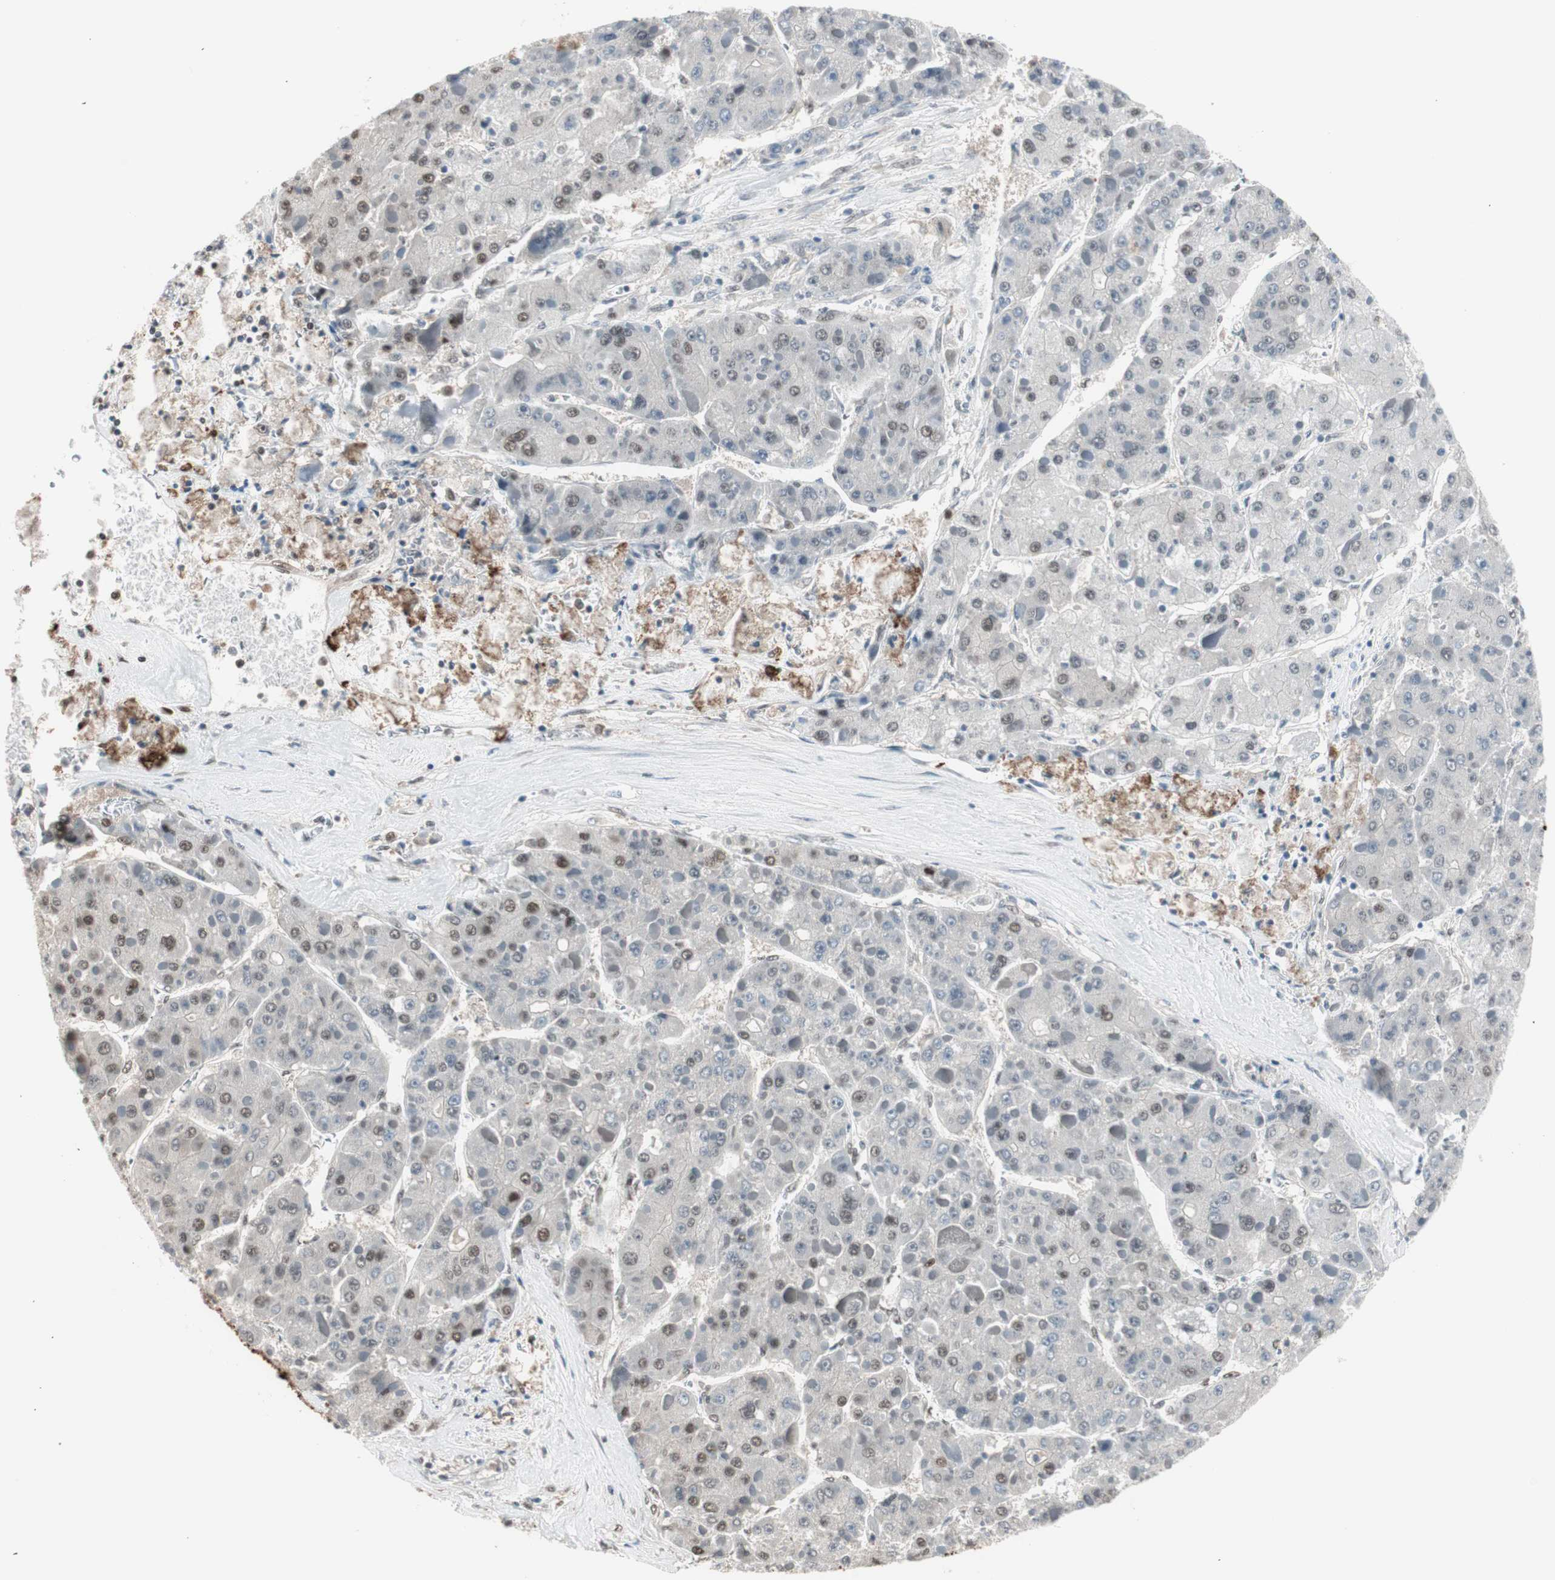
{"staining": {"intensity": "weak", "quantity": "25%-75%", "location": "nuclear"}, "tissue": "liver cancer", "cell_type": "Tumor cells", "image_type": "cancer", "snomed": [{"axis": "morphology", "description": "Carcinoma, Hepatocellular, NOS"}, {"axis": "topography", "description": "Liver"}], "caption": "IHC staining of liver cancer, which exhibits low levels of weak nuclear positivity in approximately 25%-75% of tumor cells indicating weak nuclear protein expression. The staining was performed using DAB (3,3'-diaminobenzidine) (brown) for protein detection and nuclei were counterstained in hematoxylin (blue).", "gene": "LONP2", "patient": {"sex": "female", "age": 73}}